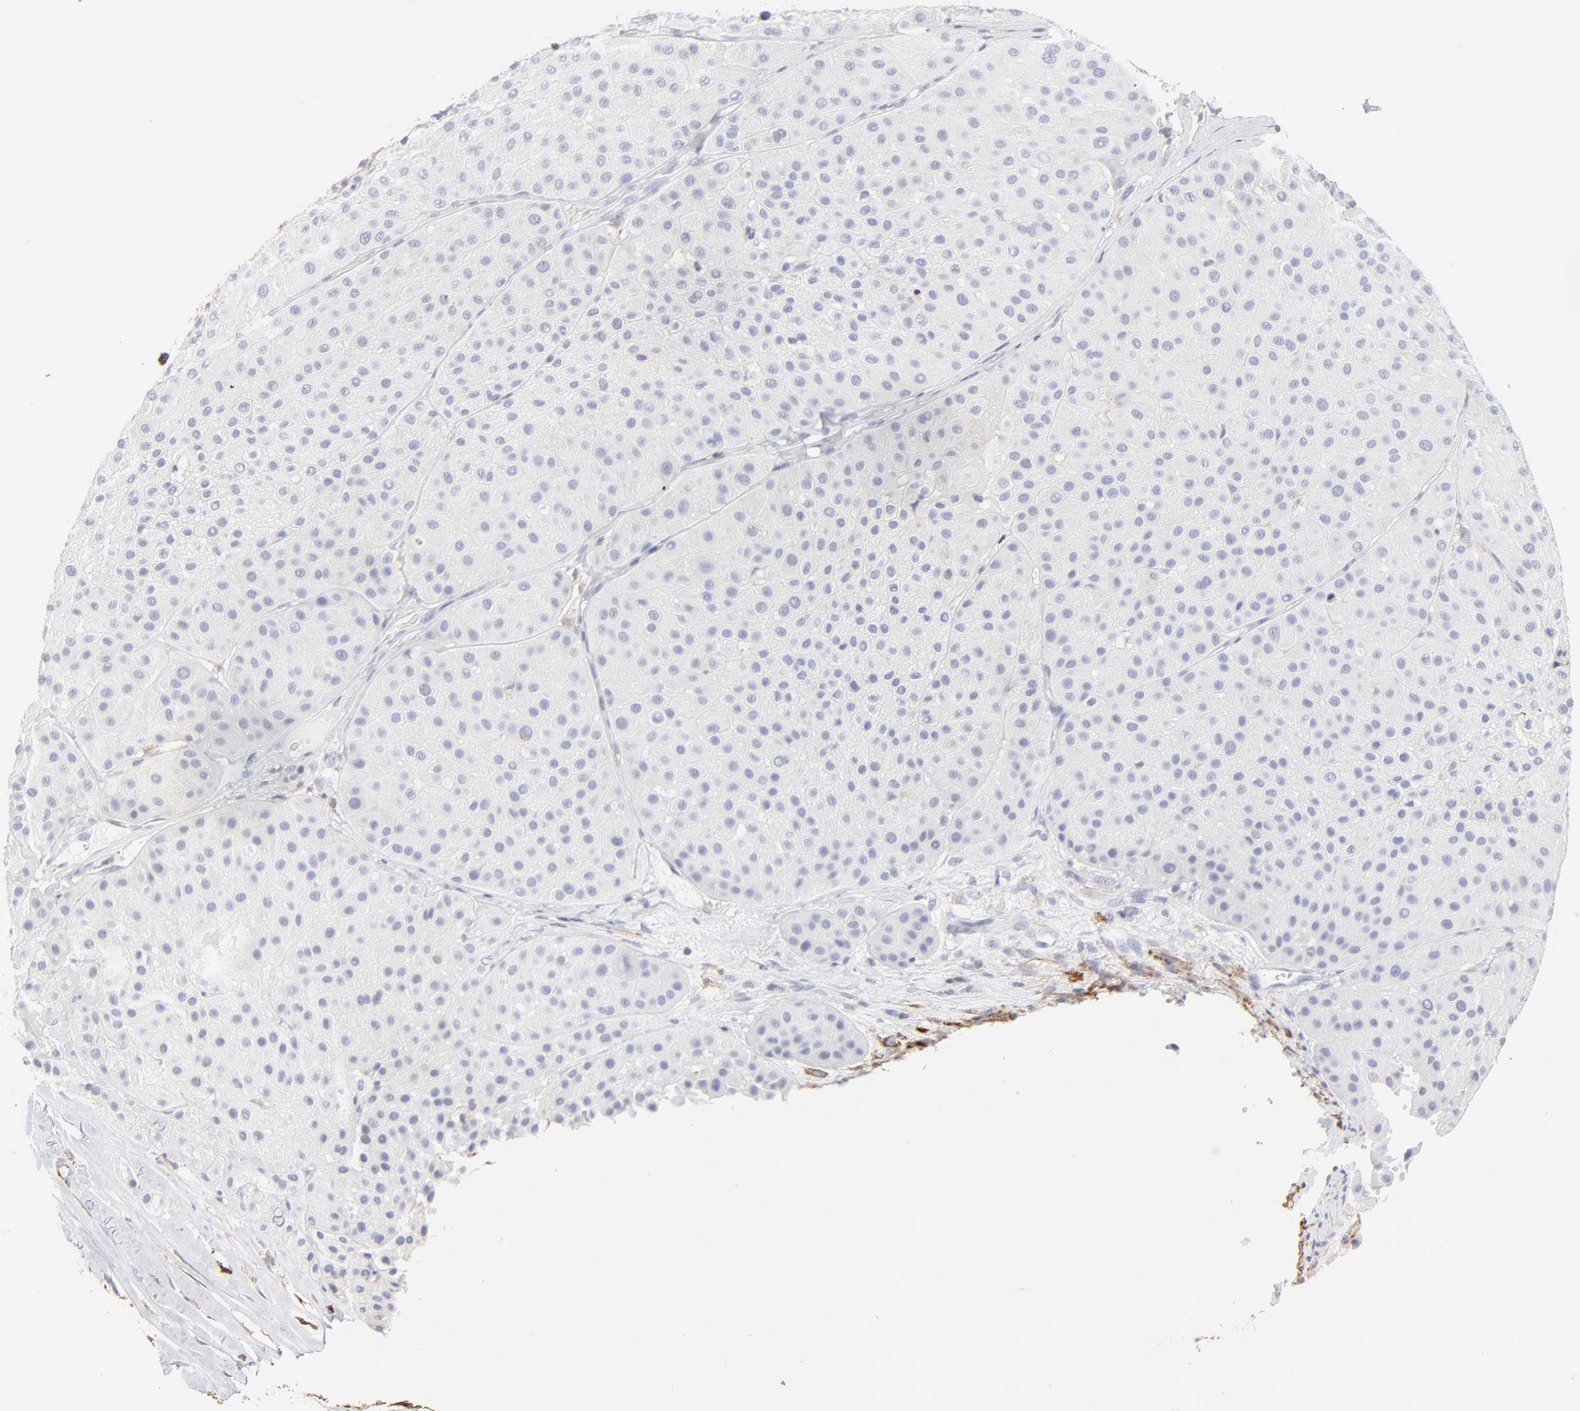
{"staining": {"intensity": "negative", "quantity": "none", "location": "none"}, "tissue": "melanoma", "cell_type": "Tumor cells", "image_type": "cancer", "snomed": [{"axis": "morphology", "description": "Normal tissue, NOS"}, {"axis": "morphology", "description": "Malignant melanoma, Metastatic site"}, {"axis": "topography", "description": "Skin"}], "caption": "Tumor cells are negative for protein expression in human melanoma. The staining was performed using DAB (3,3'-diaminobenzidine) to visualize the protein expression in brown, while the nuclei were stained in blue with hematoxylin (Magnification: 20x).", "gene": "ANXA6", "patient": {"sex": "male", "age": 41}}